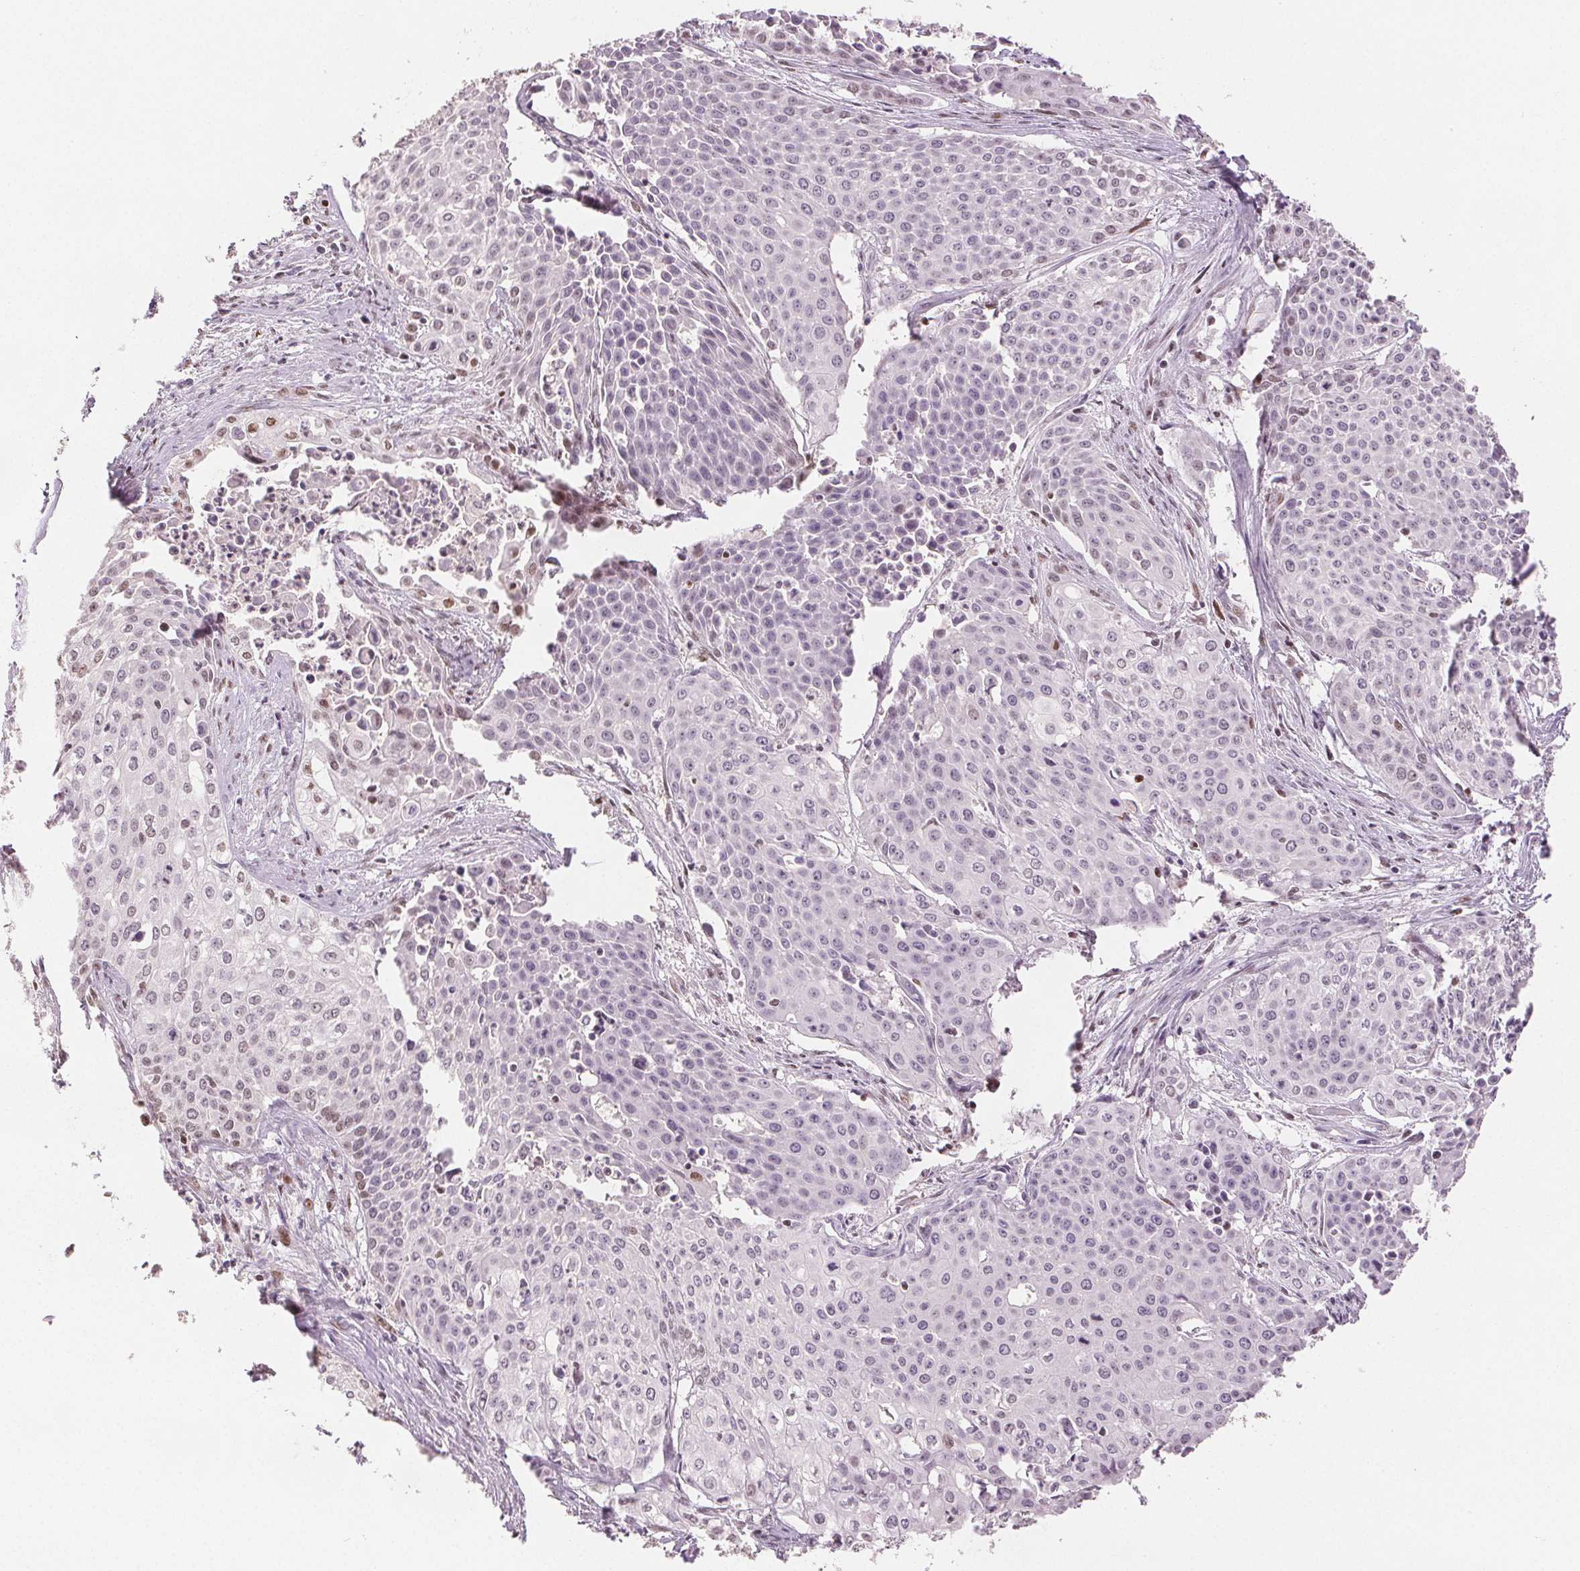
{"staining": {"intensity": "weak", "quantity": "<25%", "location": "nuclear"}, "tissue": "cervical cancer", "cell_type": "Tumor cells", "image_type": "cancer", "snomed": [{"axis": "morphology", "description": "Squamous cell carcinoma, NOS"}, {"axis": "topography", "description": "Cervix"}], "caption": "The immunohistochemistry histopathology image has no significant expression in tumor cells of cervical squamous cell carcinoma tissue.", "gene": "RUNX2", "patient": {"sex": "female", "age": 39}}